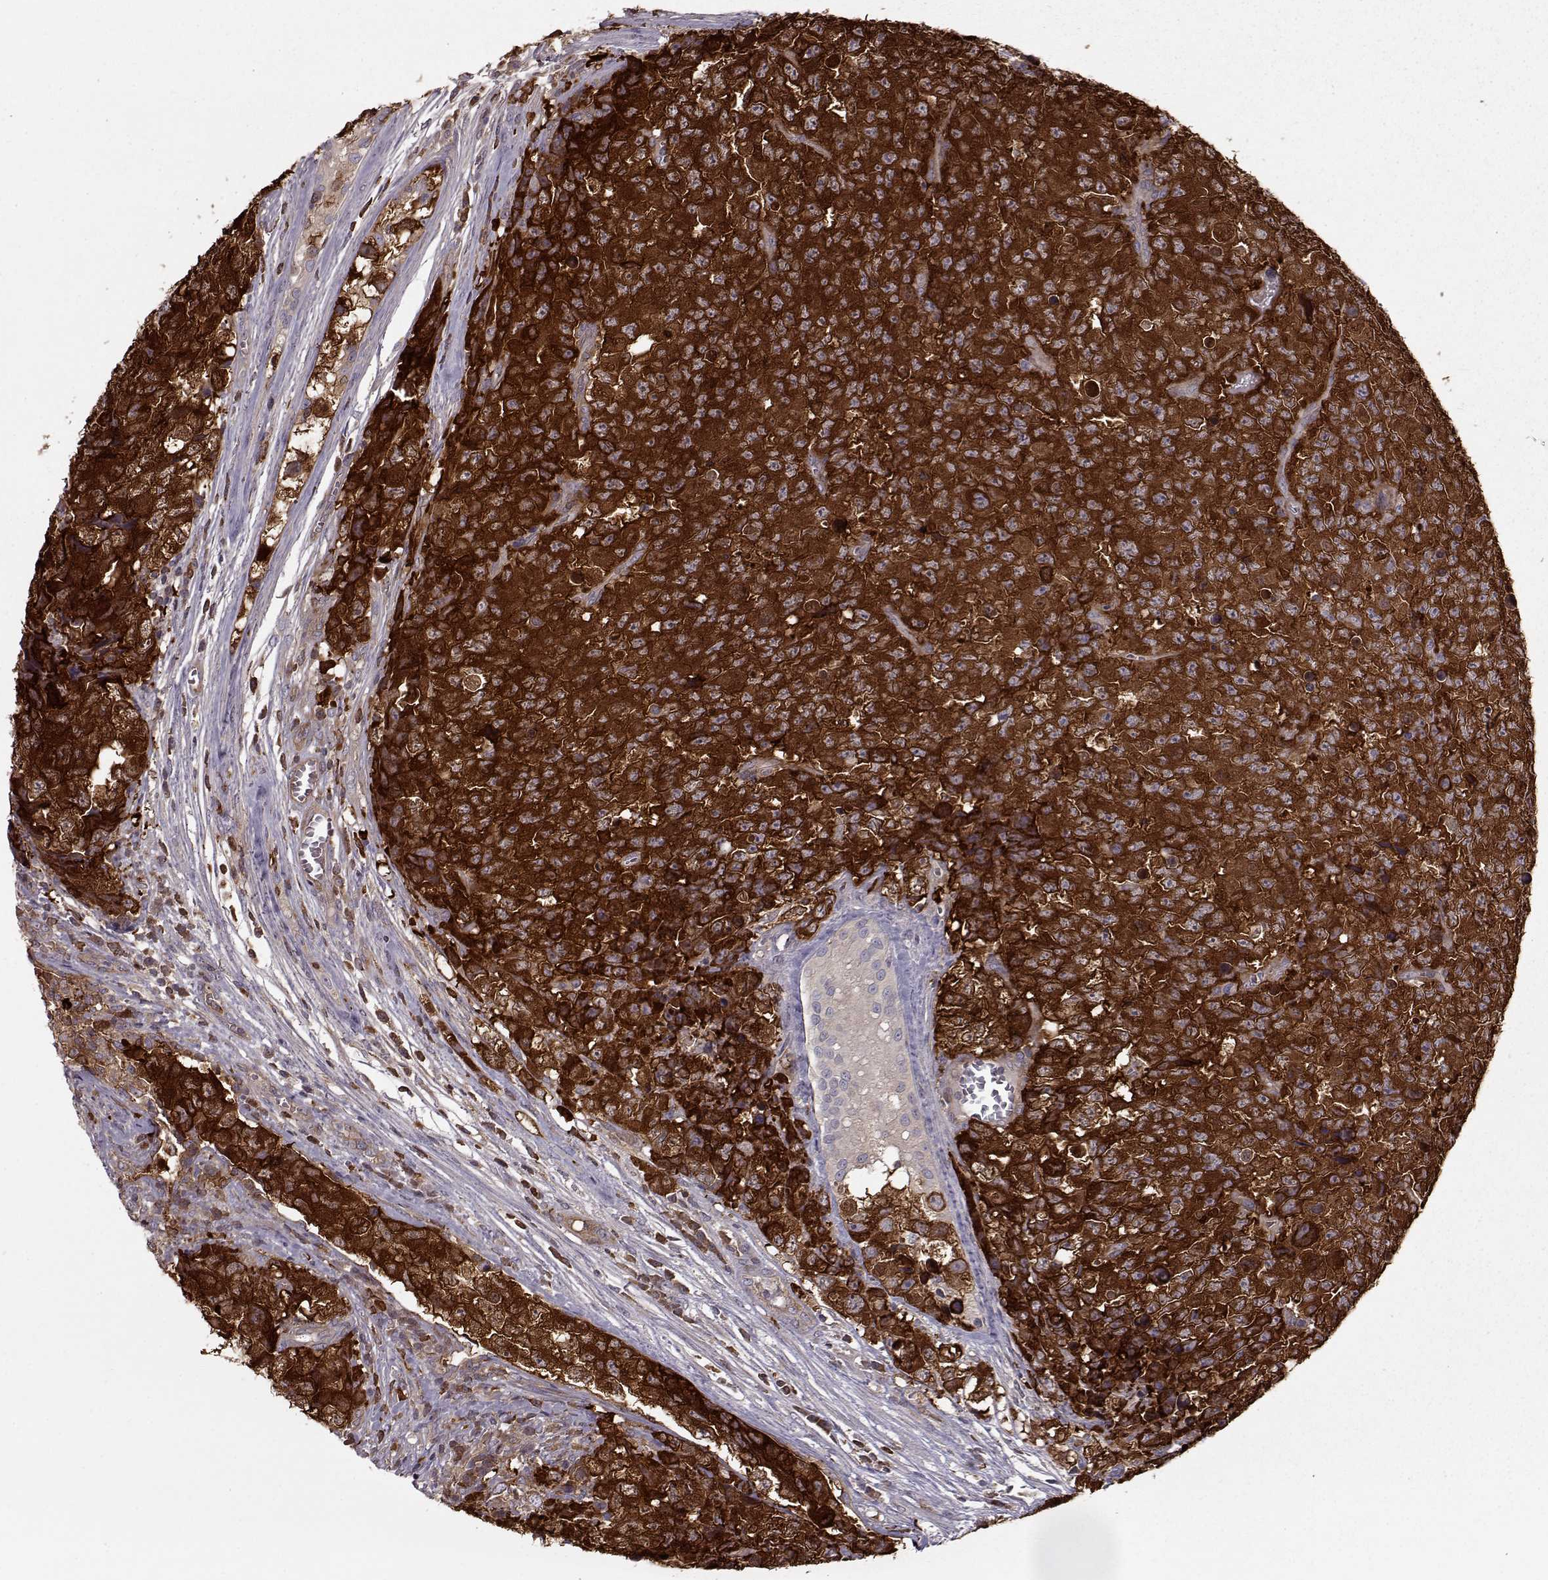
{"staining": {"intensity": "strong", "quantity": ">75%", "location": "cytoplasmic/membranous"}, "tissue": "testis cancer", "cell_type": "Tumor cells", "image_type": "cancer", "snomed": [{"axis": "morphology", "description": "Carcinoma, Embryonal, NOS"}, {"axis": "topography", "description": "Testis"}], "caption": "The micrograph reveals immunohistochemical staining of embryonal carcinoma (testis). There is strong cytoplasmic/membranous positivity is present in about >75% of tumor cells. The staining was performed using DAB (3,3'-diaminobenzidine) to visualize the protein expression in brown, while the nuclei were stained in blue with hematoxylin (Magnification: 20x).", "gene": "RANBP1", "patient": {"sex": "male", "age": 23}}